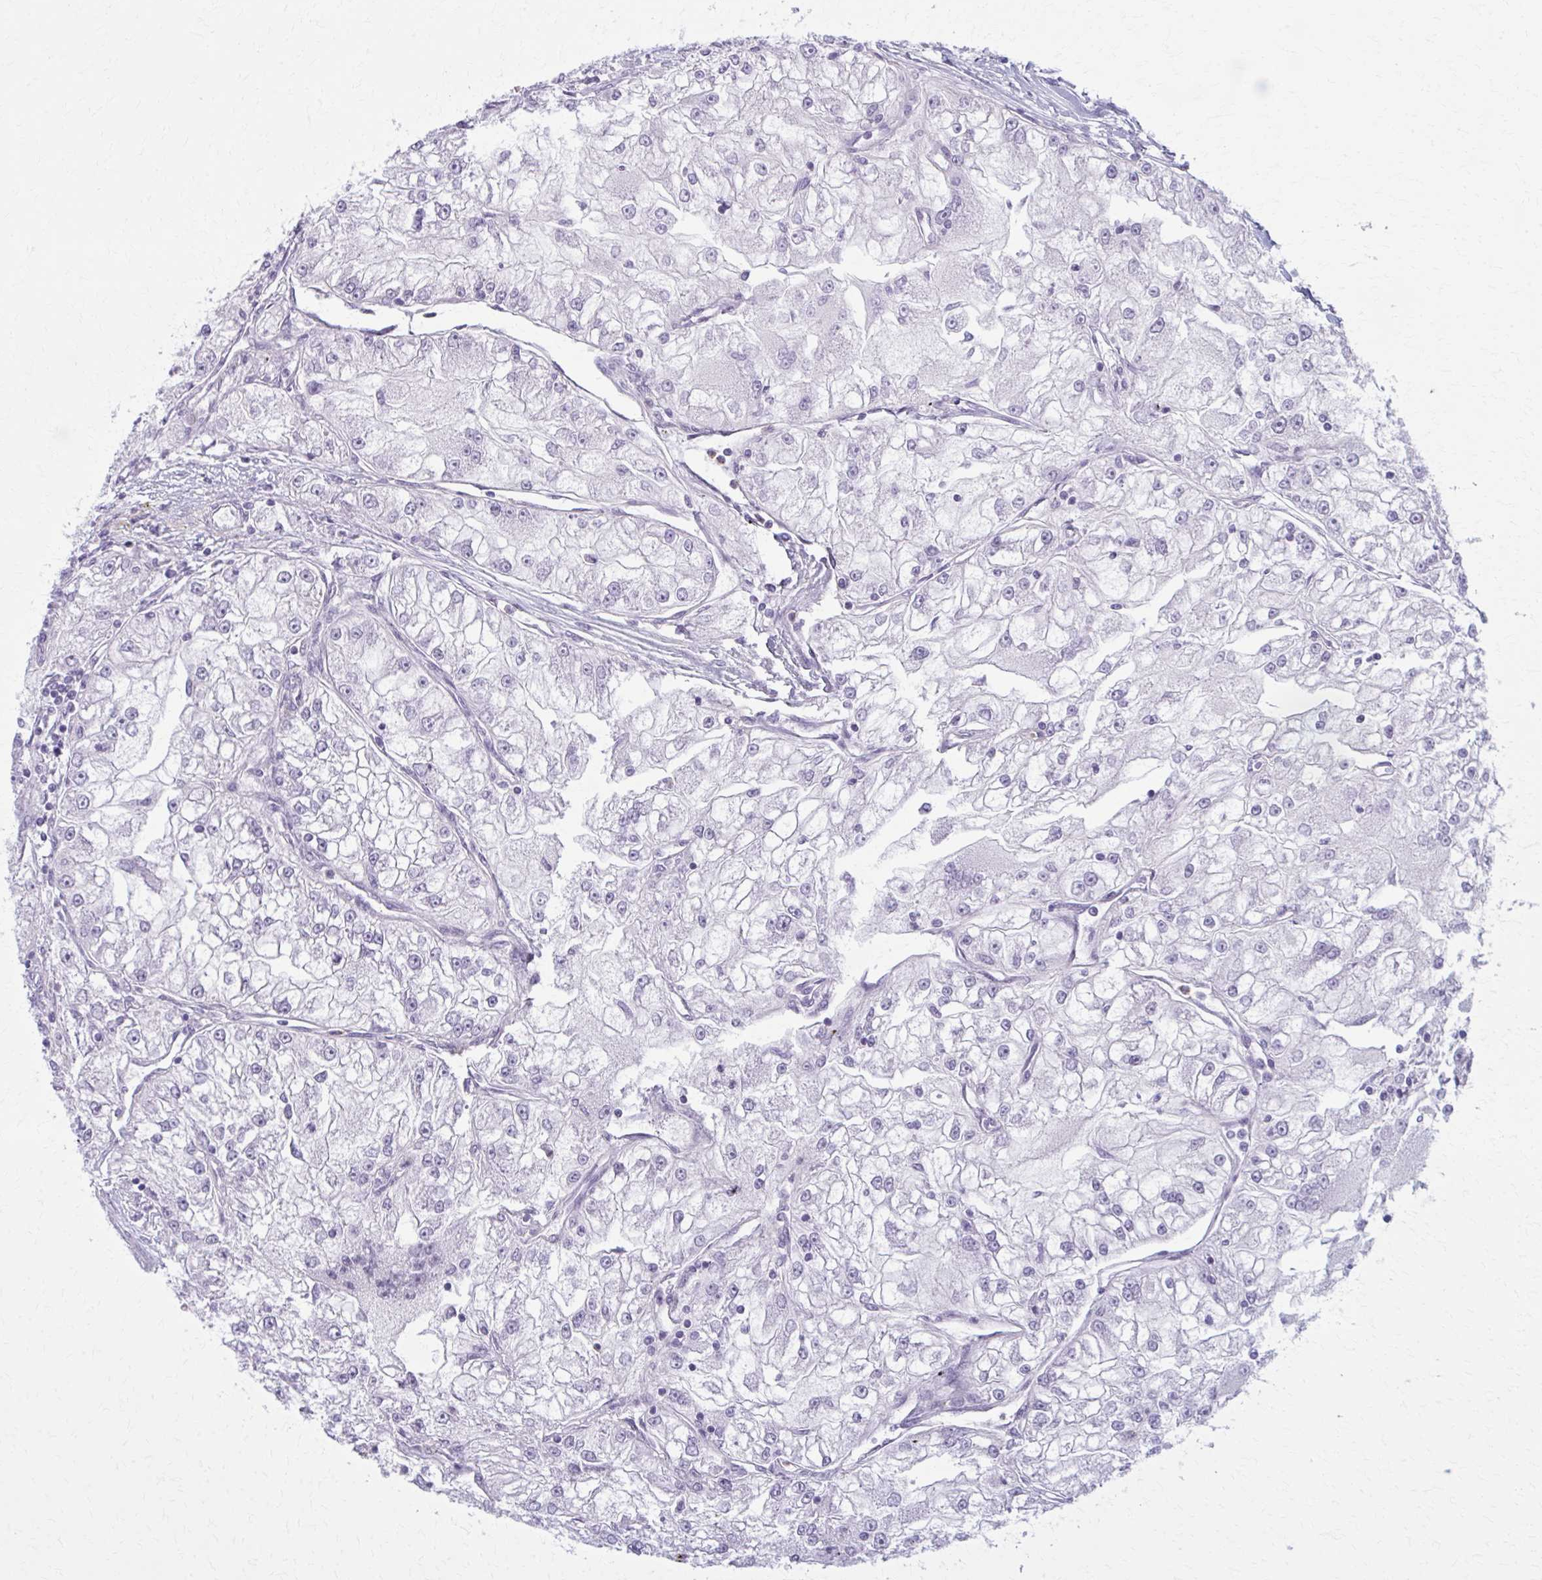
{"staining": {"intensity": "negative", "quantity": "none", "location": "none"}, "tissue": "renal cancer", "cell_type": "Tumor cells", "image_type": "cancer", "snomed": [{"axis": "morphology", "description": "Adenocarcinoma, NOS"}, {"axis": "topography", "description": "Kidney"}], "caption": "Renal cancer was stained to show a protein in brown. There is no significant staining in tumor cells.", "gene": "NUMBL", "patient": {"sex": "female", "age": 72}}